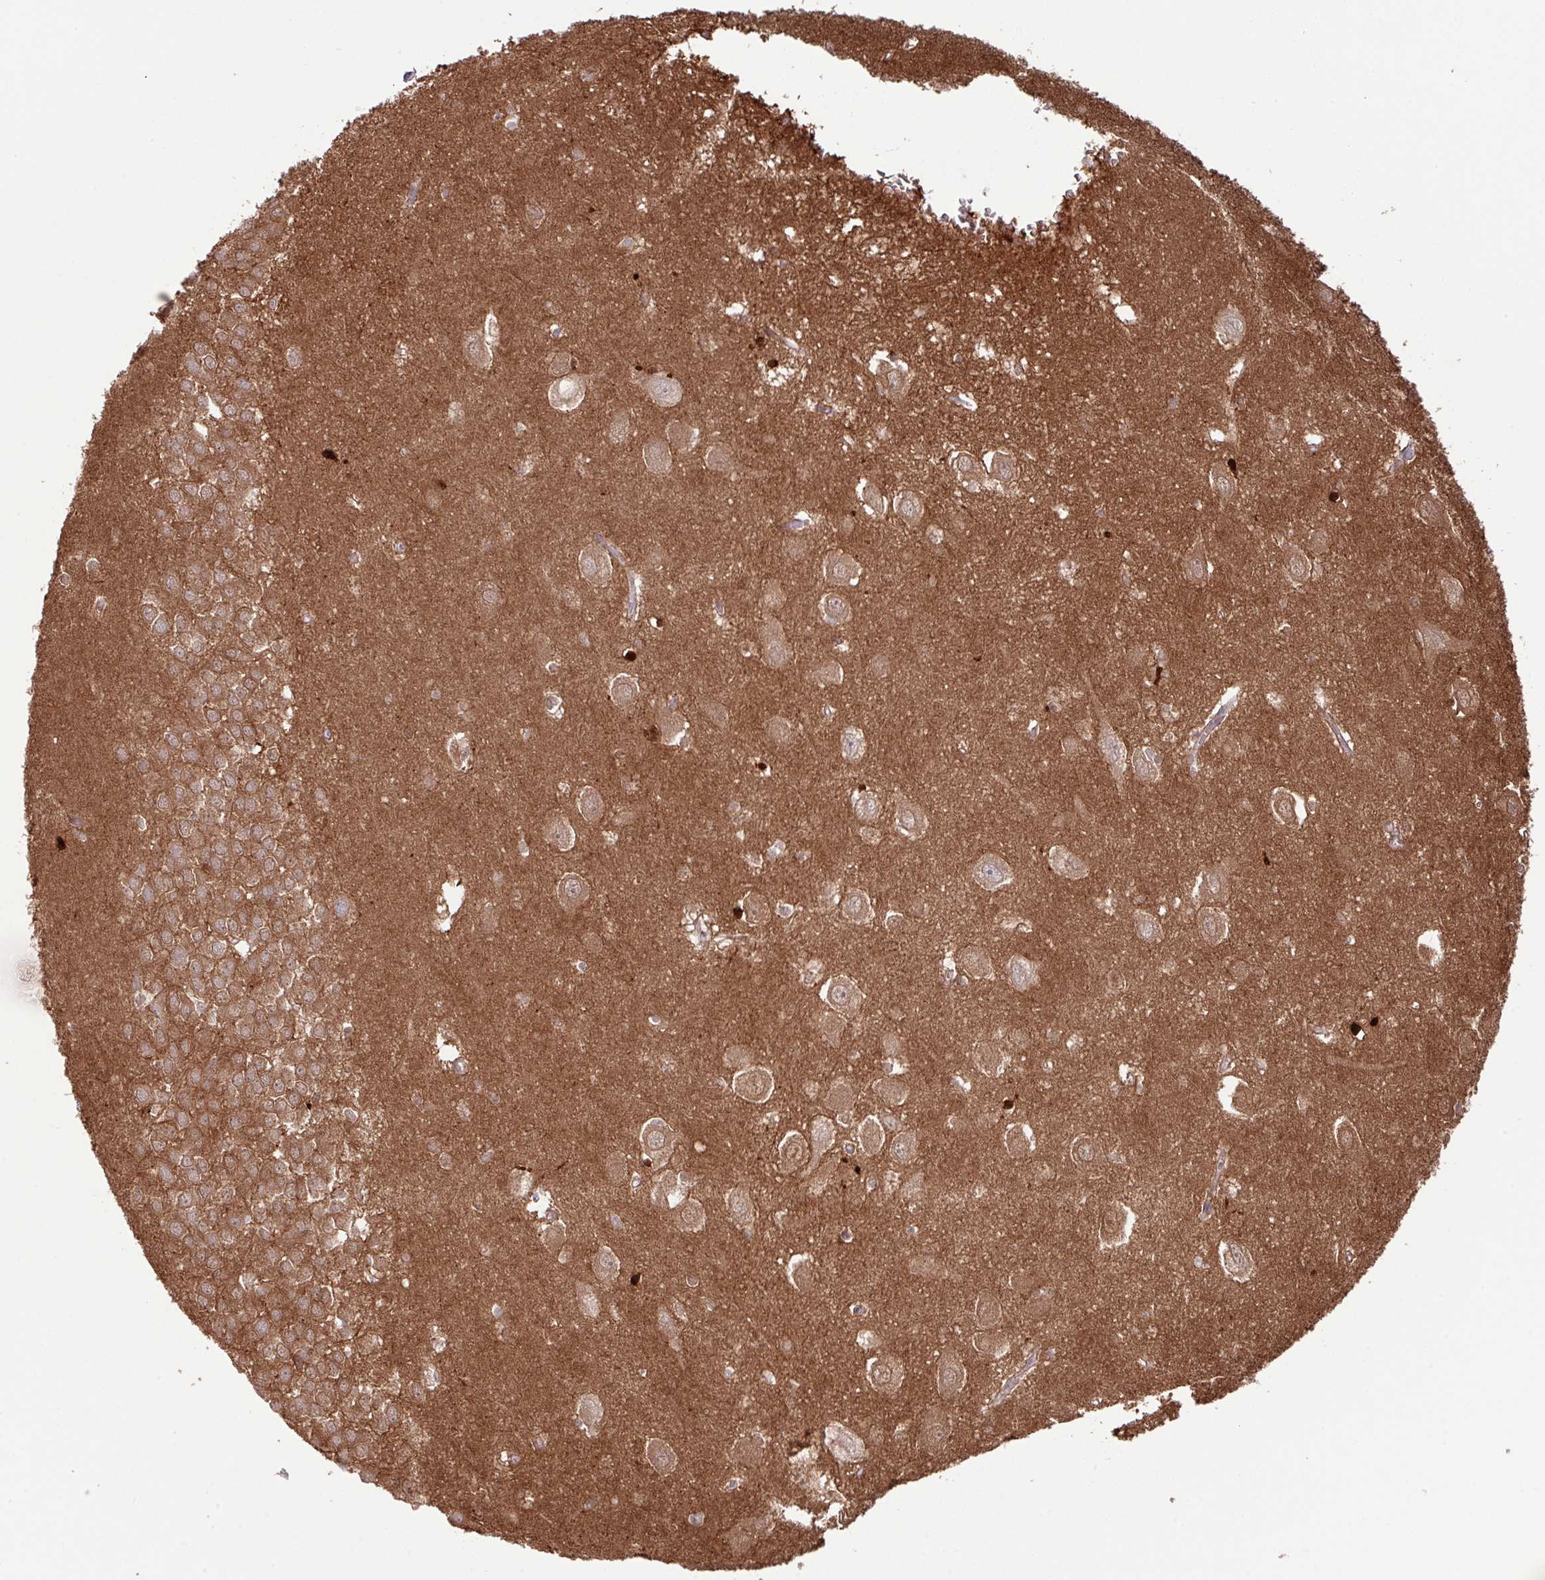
{"staining": {"intensity": "strong", "quantity": "<25%", "location": "cytoplasmic/membranous,nuclear"}, "tissue": "hippocampus", "cell_type": "Glial cells", "image_type": "normal", "snomed": [{"axis": "morphology", "description": "Normal tissue, NOS"}, {"axis": "topography", "description": "Hippocampus"}], "caption": "Glial cells display strong cytoplasmic/membranous,nuclear expression in approximately <25% of cells in benign hippocampus.", "gene": "KIRREL3", "patient": {"sex": "female", "age": 64}}